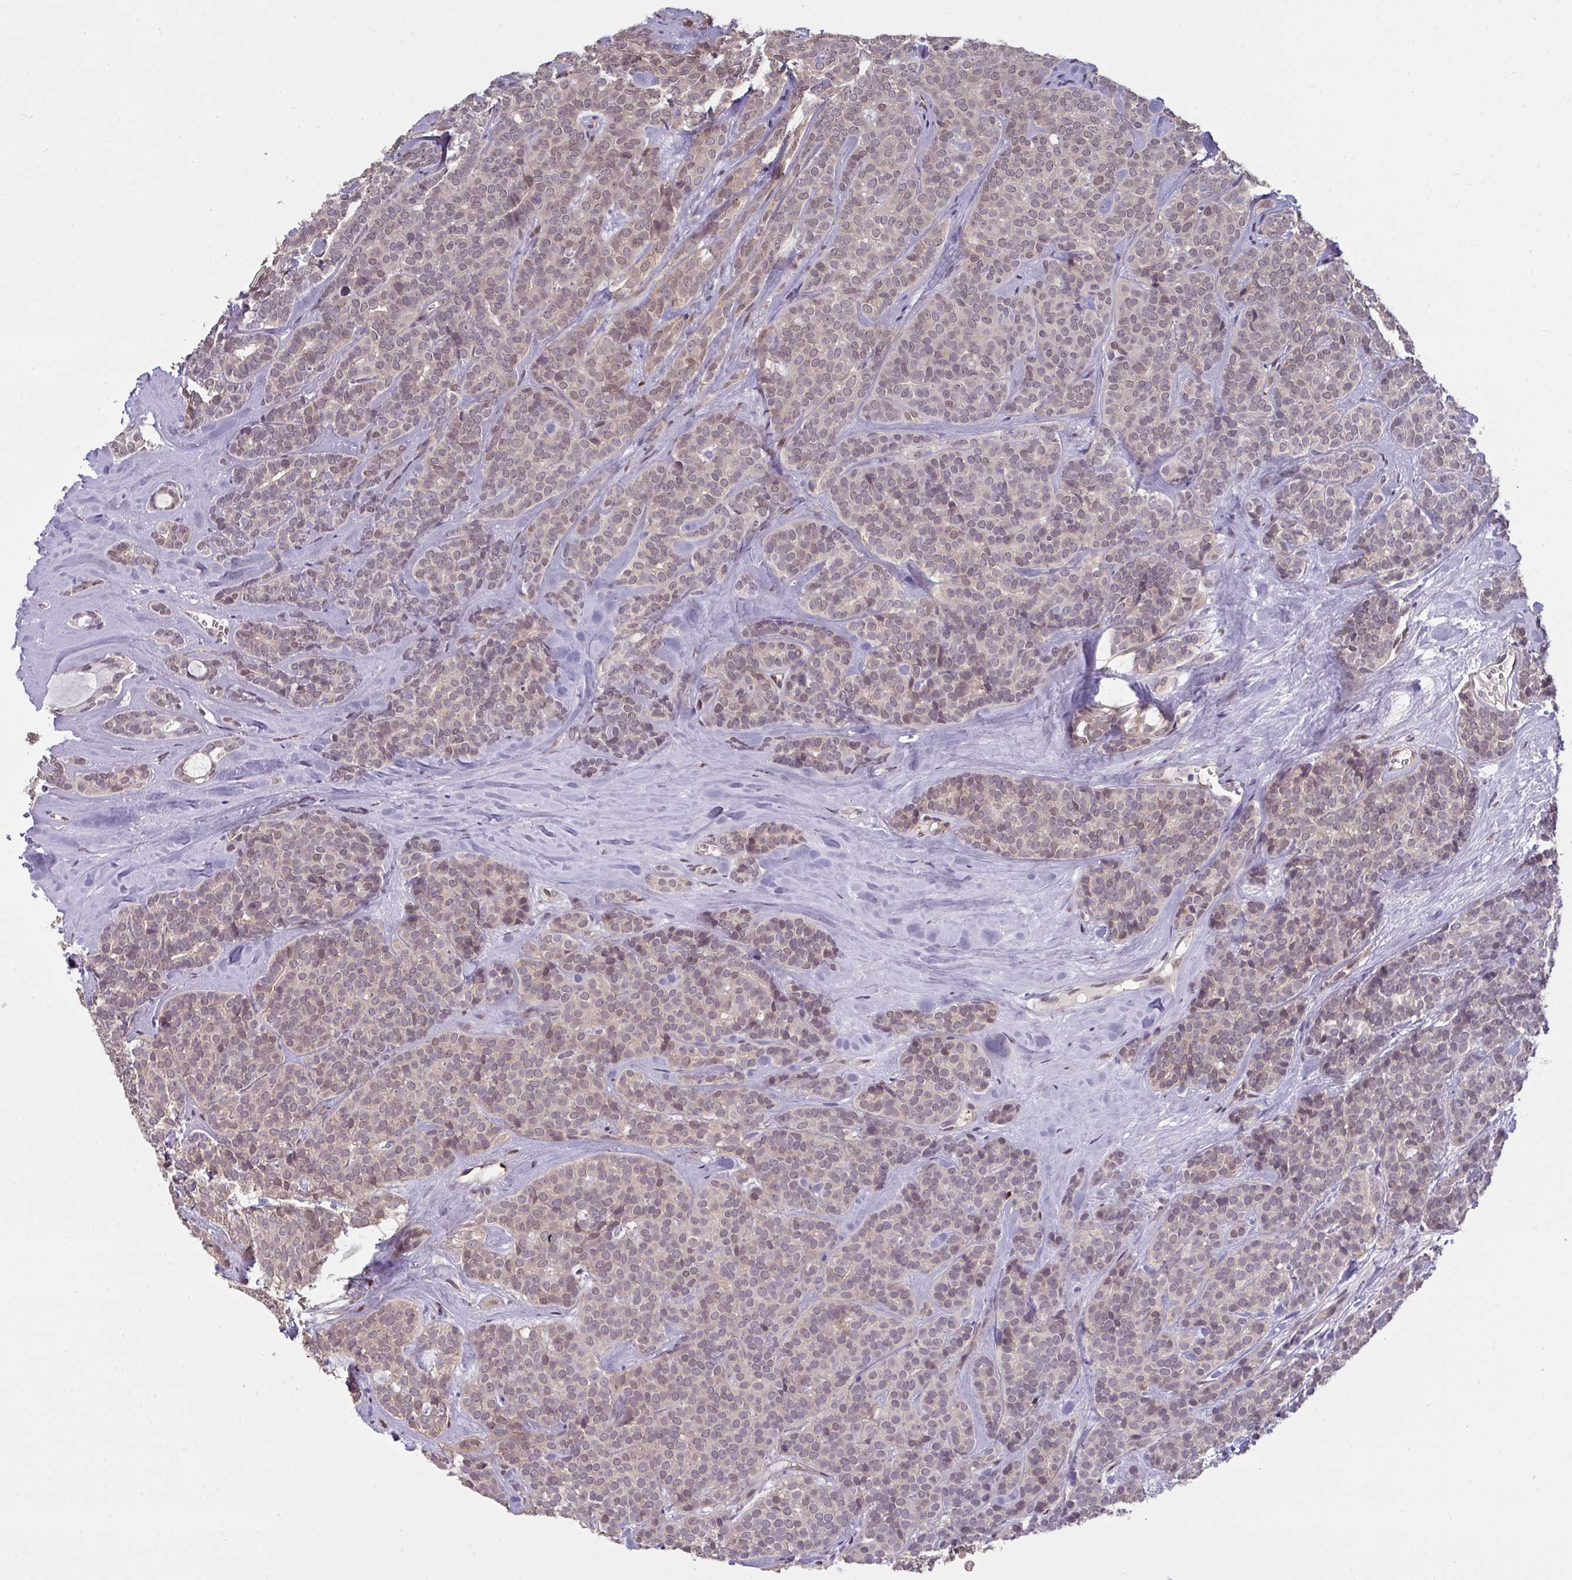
{"staining": {"intensity": "weak", "quantity": ">75%", "location": "cytoplasmic/membranous,nuclear"}, "tissue": "head and neck cancer", "cell_type": "Tumor cells", "image_type": "cancer", "snomed": [{"axis": "morphology", "description": "Normal tissue, NOS"}, {"axis": "morphology", "description": "Adenocarcinoma, NOS"}, {"axis": "topography", "description": "Oral tissue"}, {"axis": "topography", "description": "Head-Neck"}], "caption": "An image of head and neck cancer (adenocarcinoma) stained for a protein reveals weak cytoplasmic/membranous and nuclear brown staining in tumor cells.", "gene": "SETD7", "patient": {"sex": "female", "age": 57}}